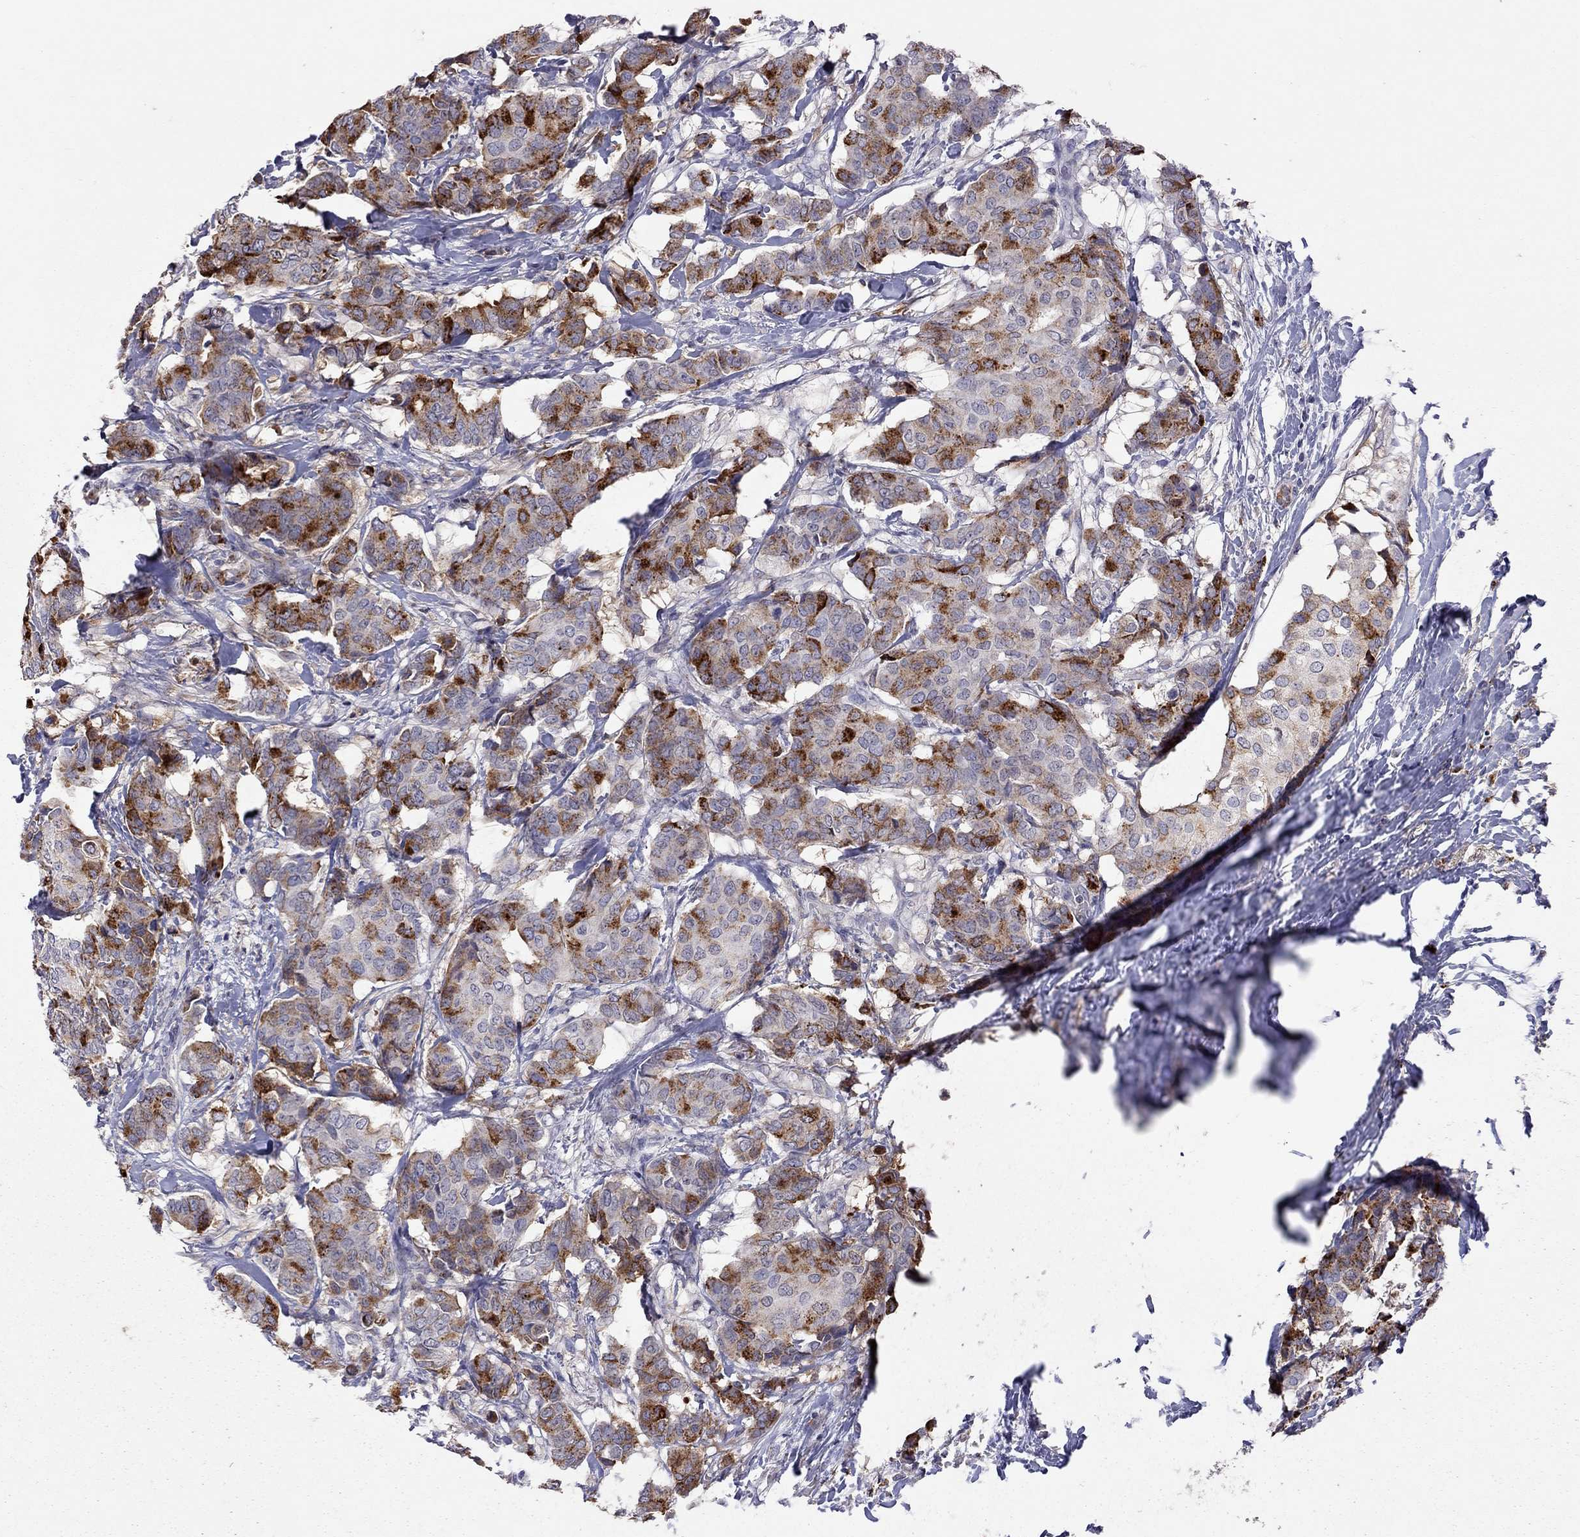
{"staining": {"intensity": "strong", "quantity": "25%-75%", "location": "cytoplasmic/membranous"}, "tissue": "breast cancer", "cell_type": "Tumor cells", "image_type": "cancer", "snomed": [{"axis": "morphology", "description": "Duct carcinoma"}, {"axis": "topography", "description": "Breast"}], "caption": "Strong cytoplasmic/membranous protein staining is appreciated in about 25%-75% of tumor cells in breast cancer (intraductal carcinoma).", "gene": "SERPINA3", "patient": {"sex": "female", "age": 75}}